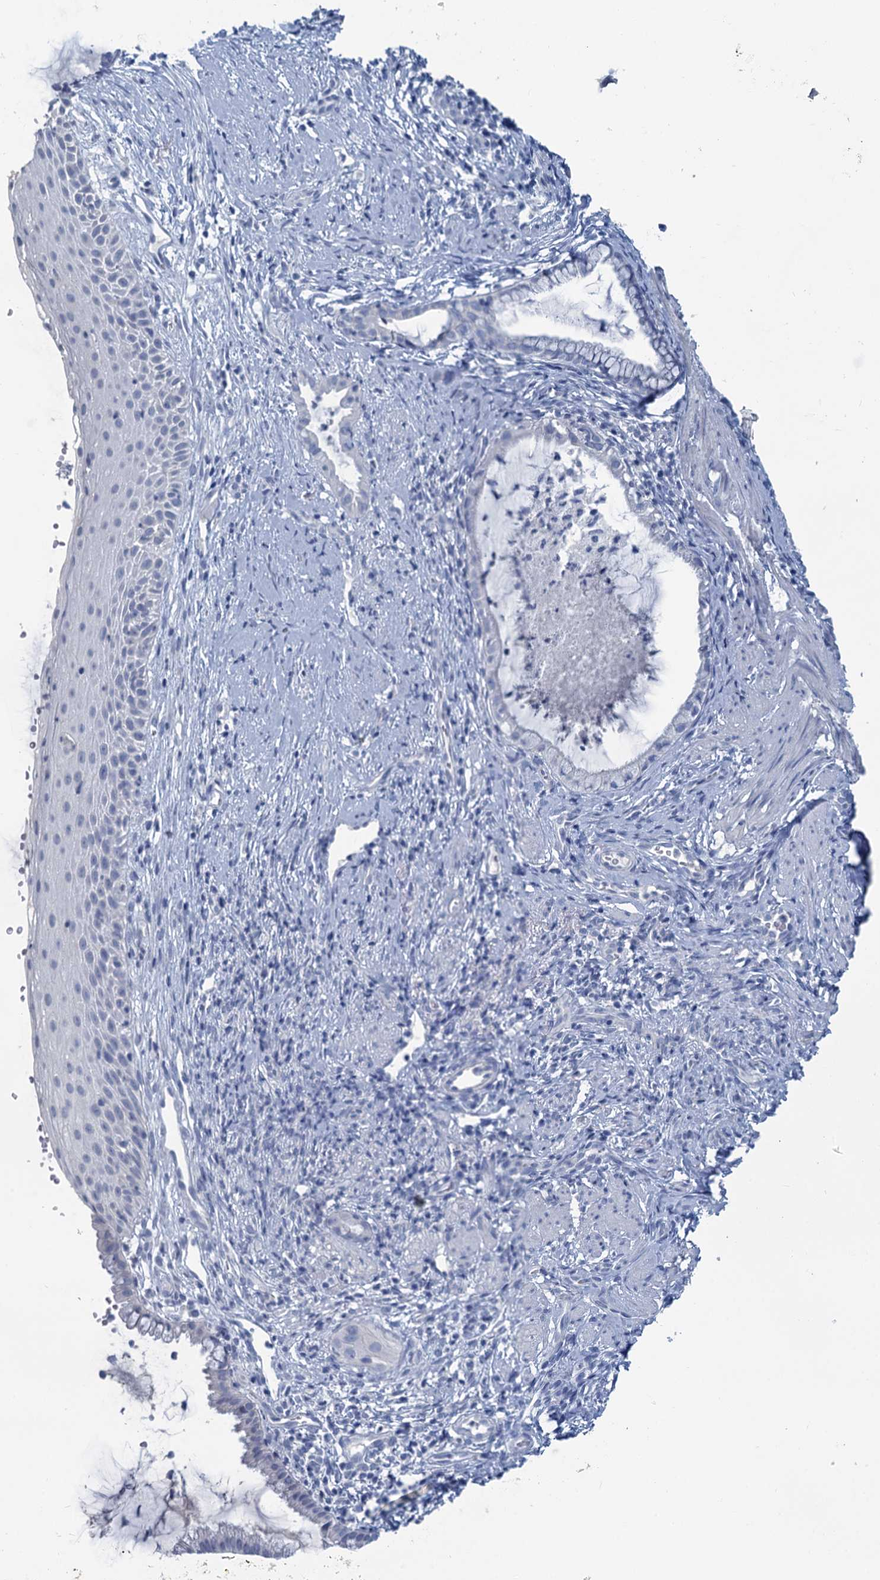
{"staining": {"intensity": "negative", "quantity": "none", "location": "none"}, "tissue": "cervix", "cell_type": "Glandular cells", "image_type": "normal", "snomed": [{"axis": "morphology", "description": "Normal tissue, NOS"}, {"axis": "topography", "description": "Cervix"}], "caption": "Immunohistochemistry micrograph of normal cervix stained for a protein (brown), which demonstrates no positivity in glandular cells.", "gene": "CHGA", "patient": {"sex": "female", "age": 36}}